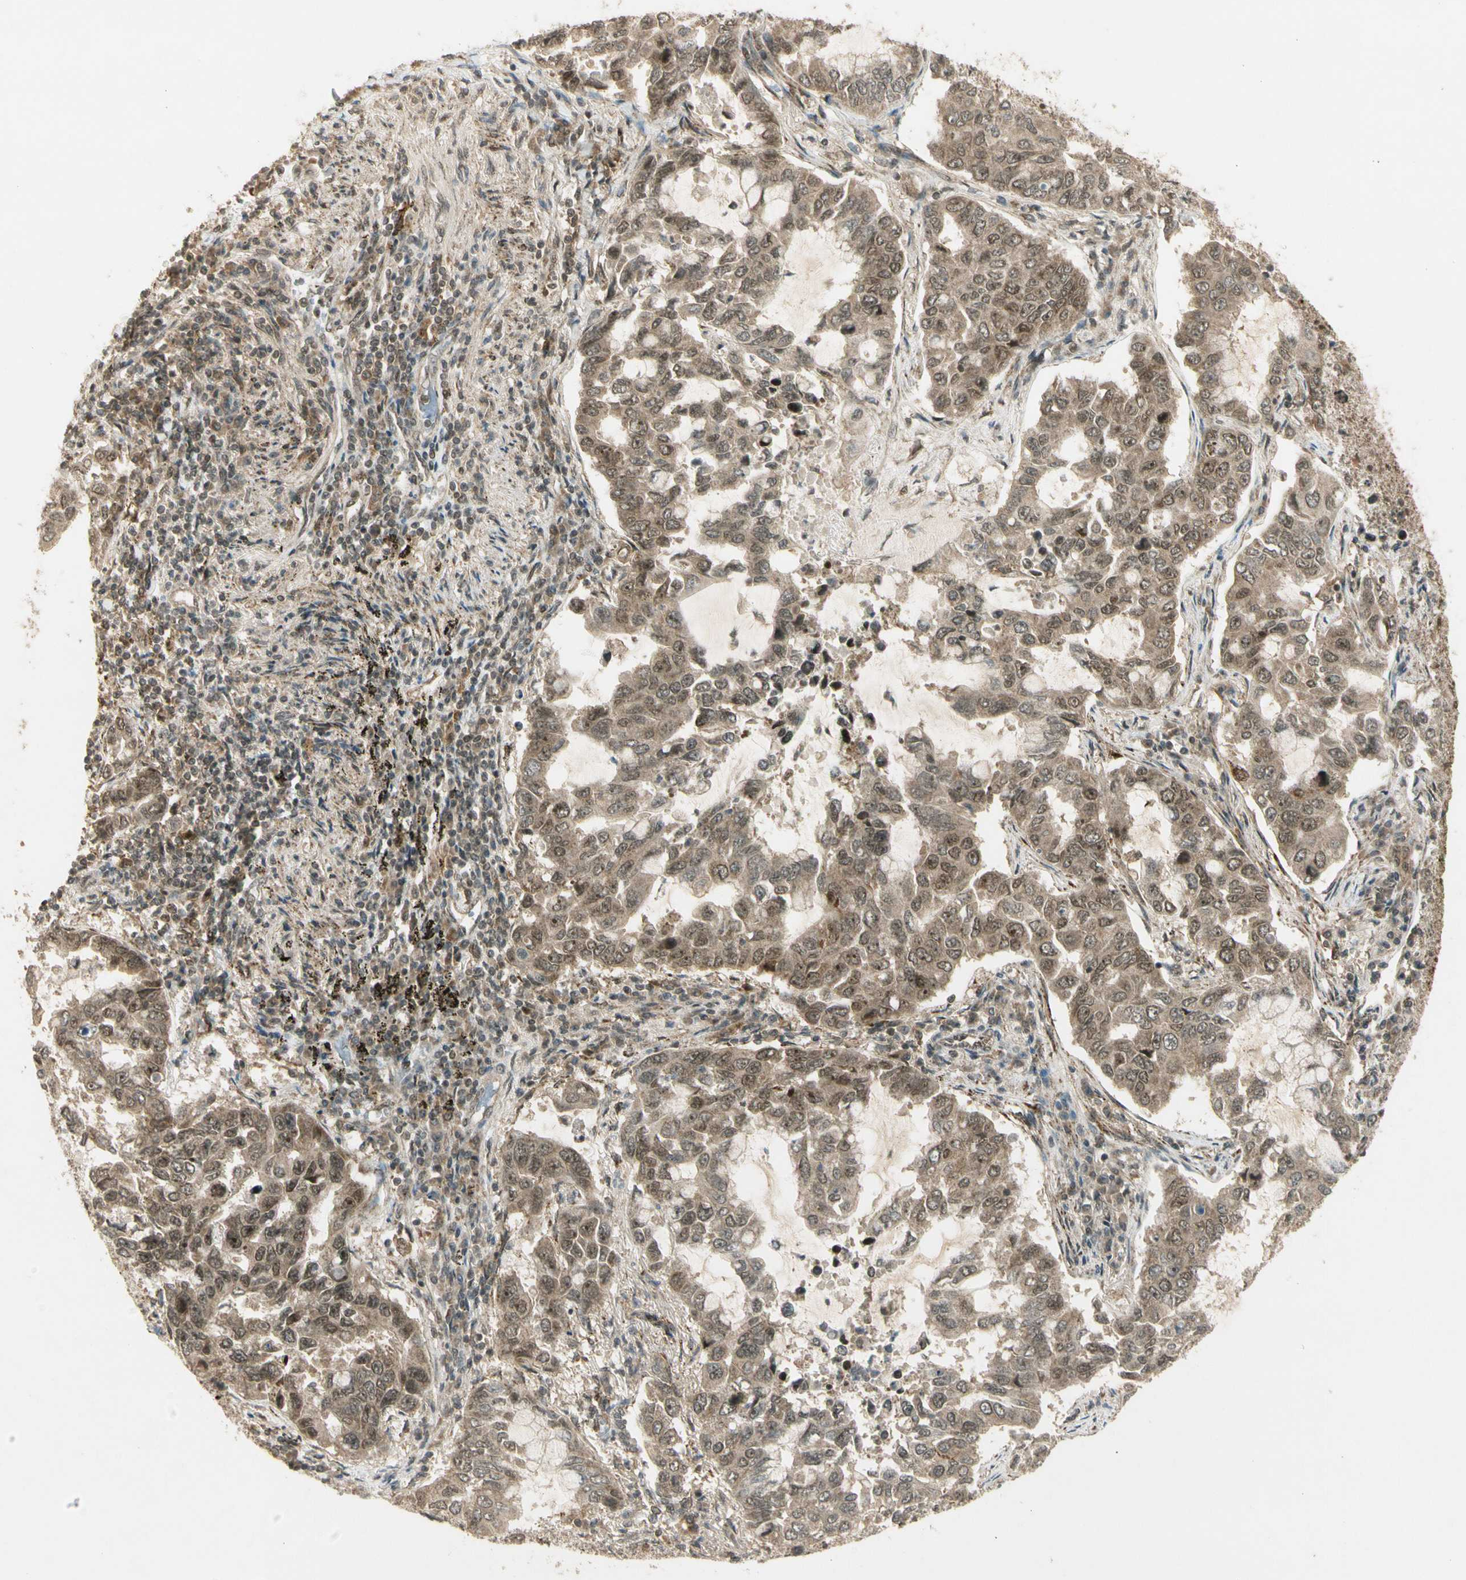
{"staining": {"intensity": "weak", "quantity": ">75%", "location": "cytoplasmic/membranous,nuclear"}, "tissue": "lung cancer", "cell_type": "Tumor cells", "image_type": "cancer", "snomed": [{"axis": "morphology", "description": "Adenocarcinoma, NOS"}, {"axis": "topography", "description": "Lung"}], "caption": "Lung cancer stained with a brown dye displays weak cytoplasmic/membranous and nuclear positive staining in approximately >75% of tumor cells.", "gene": "ZNF135", "patient": {"sex": "male", "age": 64}}